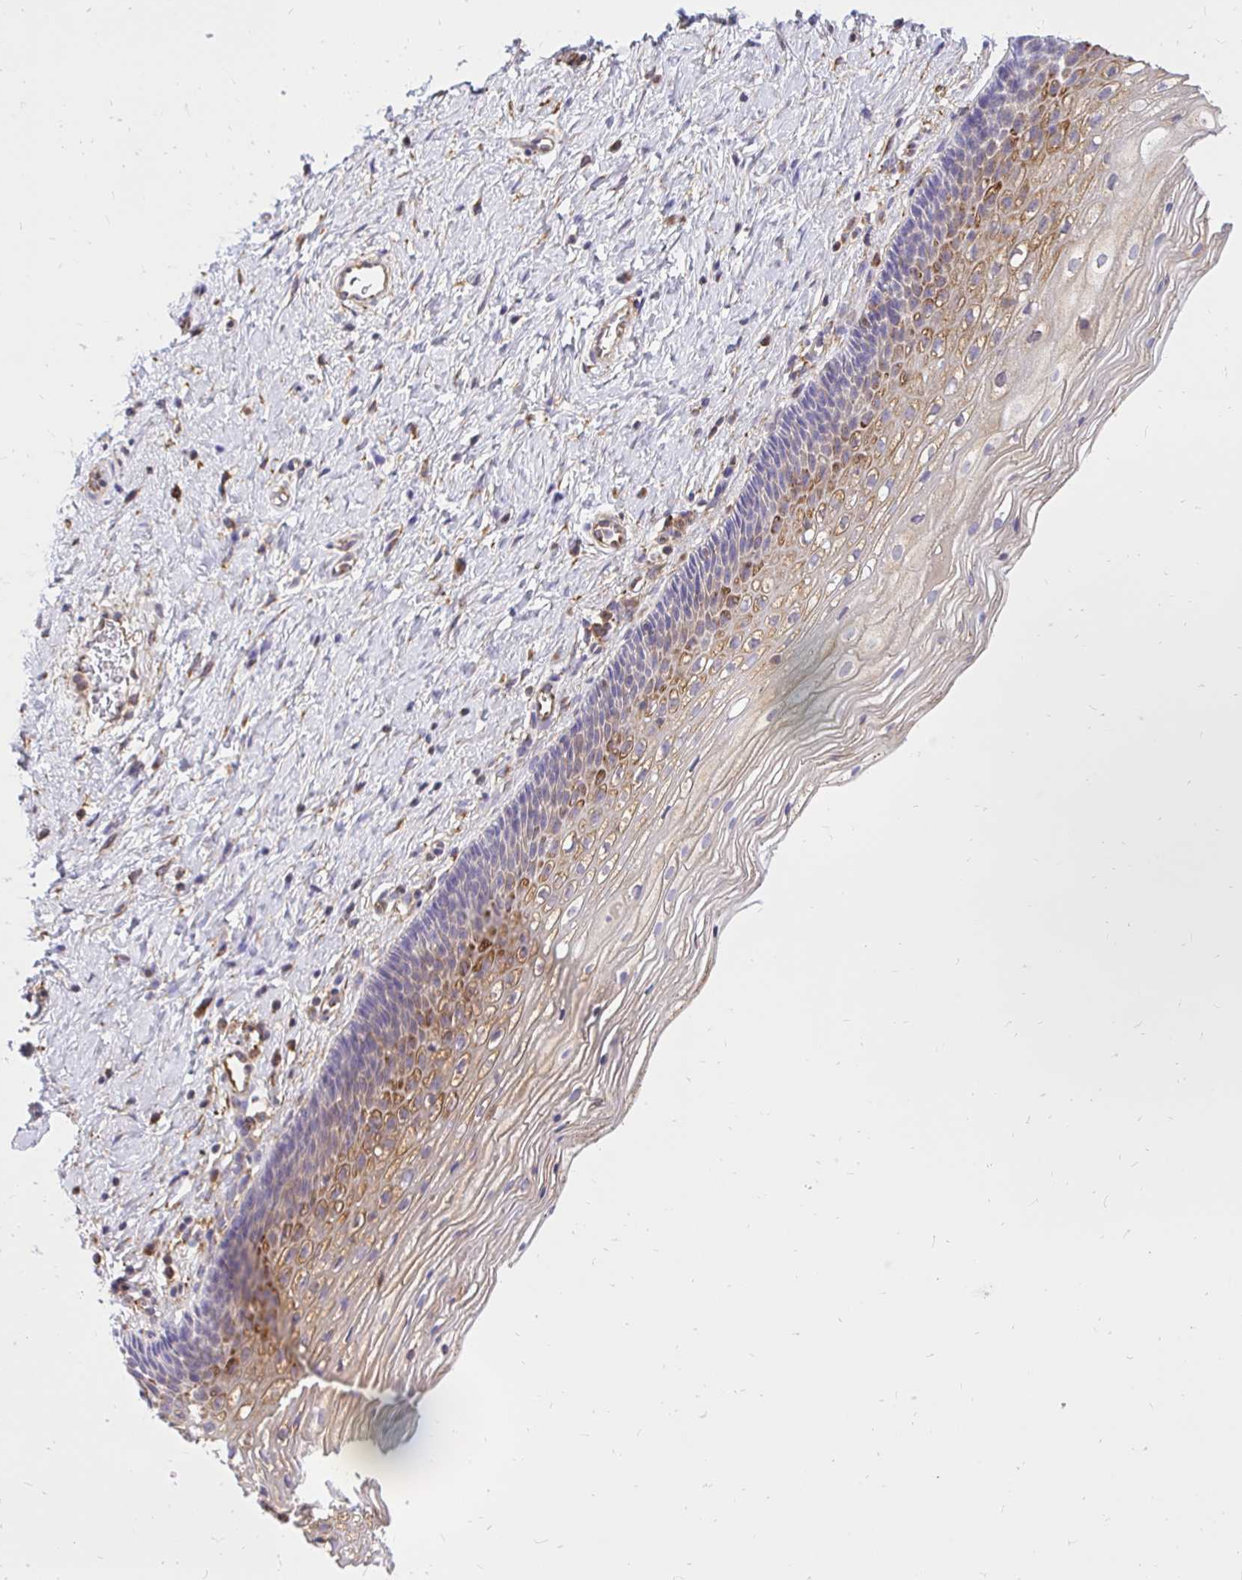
{"staining": {"intensity": "moderate", "quantity": ">75%", "location": "cytoplasmic/membranous"}, "tissue": "cervix", "cell_type": "Glandular cells", "image_type": "normal", "snomed": [{"axis": "morphology", "description": "Normal tissue, NOS"}, {"axis": "topography", "description": "Cervix"}], "caption": "About >75% of glandular cells in unremarkable cervix reveal moderate cytoplasmic/membranous protein expression as visualized by brown immunohistochemical staining.", "gene": "ABCB10", "patient": {"sex": "female", "age": 34}}